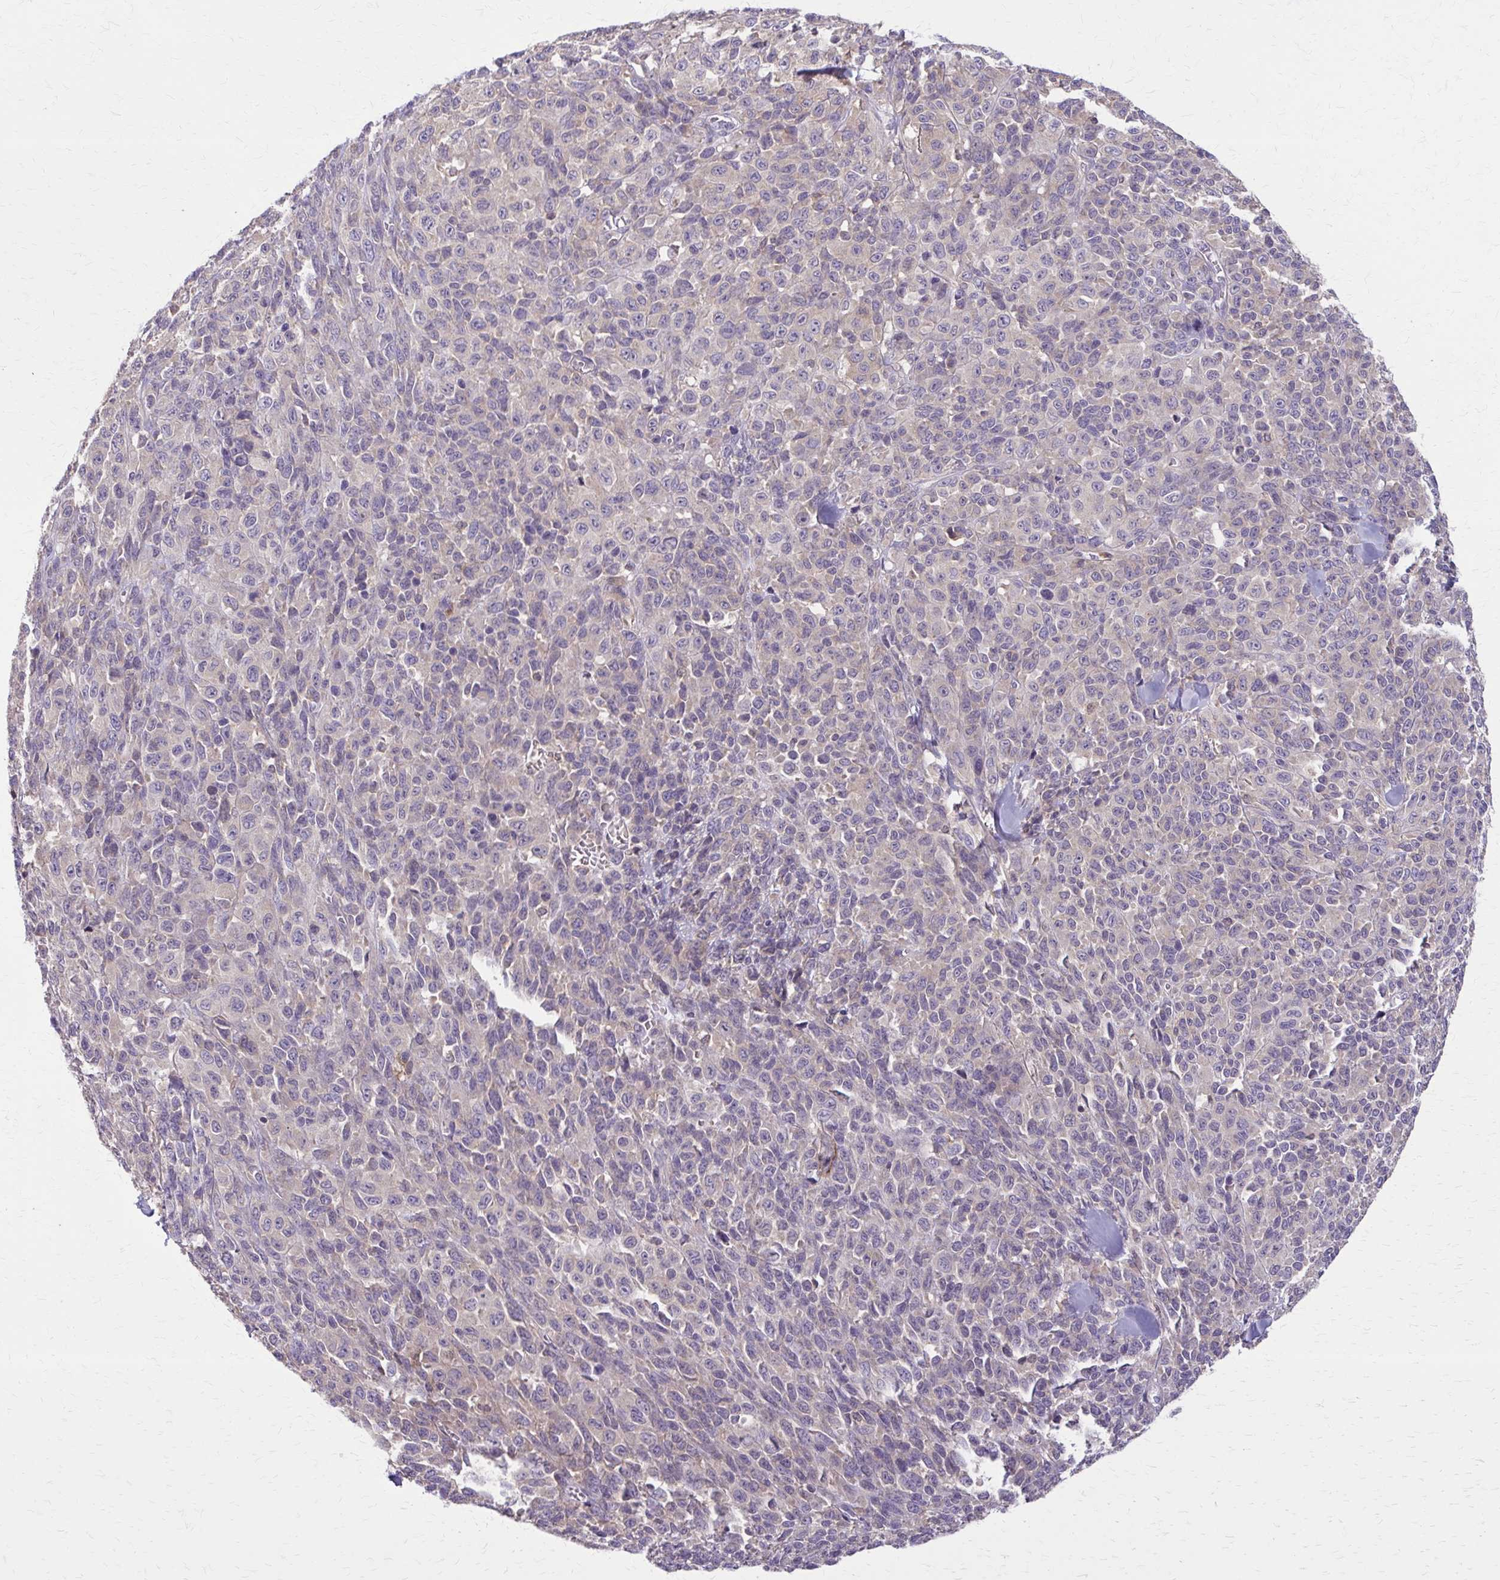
{"staining": {"intensity": "negative", "quantity": "none", "location": "none"}, "tissue": "melanoma", "cell_type": "Tumor cells", "image_type": "cancer", "snomed": [{"axis": "morphology", "description": "Malignant melanoma, NOS"}, {"axis": "topography", "description": "Skin"}], "caption": "The immunohistochemistry micrograph has no significant staining in tumor cells of melanoma tissue. Nuclei are stained in blue.", "gene": "NRBF2", "patient": {"sex": "female", "age": 66}}